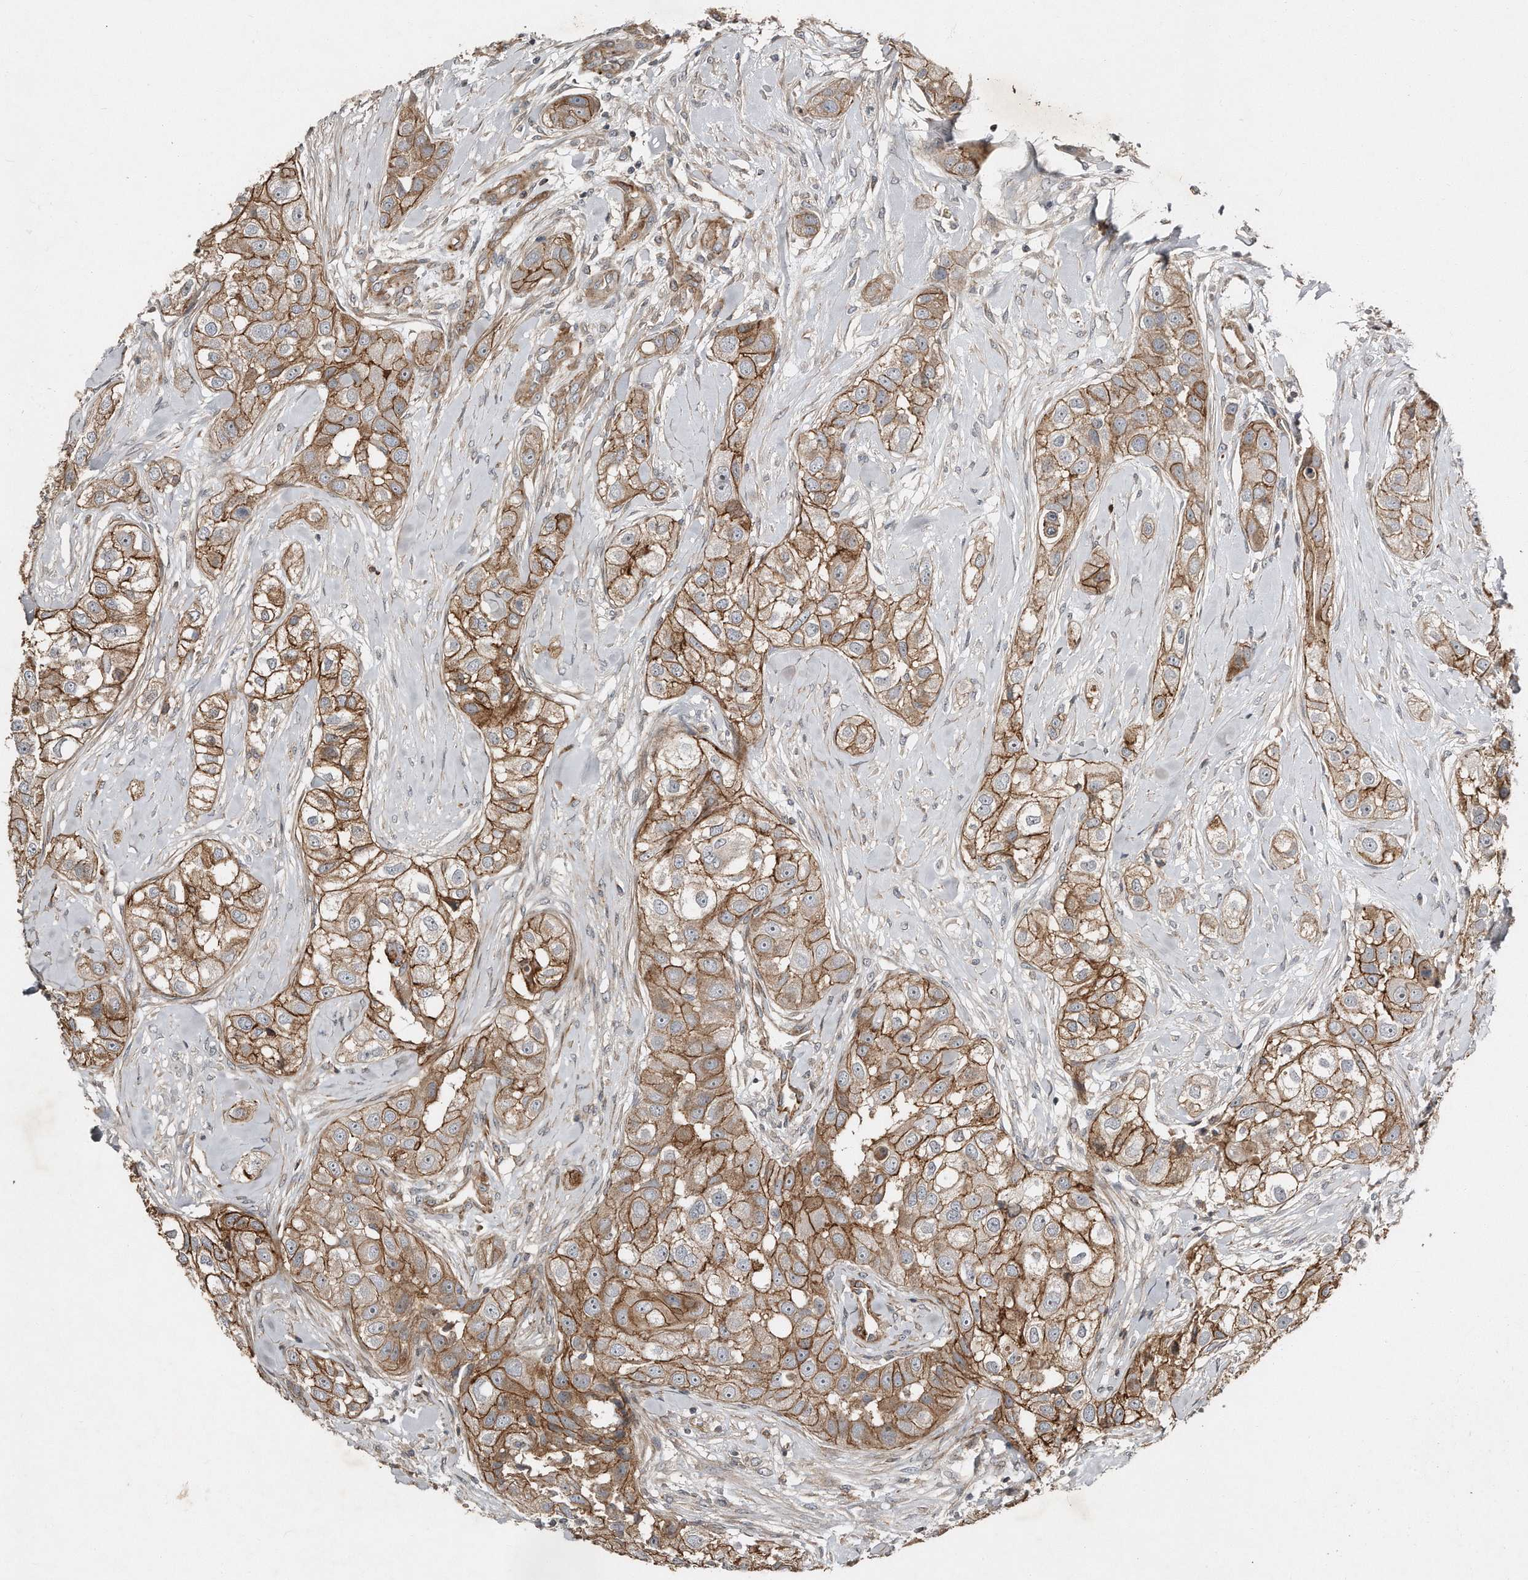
{"staining": {"intensity": "moderate", "quantity": ">75%", "location": "cytoplasmic/membranous"}, "tissue": "head and neck cancer", "cell_type": "Tumor cells", "image_type": "cancer", "snomed": [{"axis": "morphology", "description": "Normal tissue, NOS"}, {"axis": "morphology", "description": "Squamous cell carcinoma, NOS"}, {"axis": "topography", "description": "Skeletal muscle"}, {"axis": "topography", "description": "Head-Neck"}], "caption": "High-magnification brightfield microscopy of head and neck cancer (squamous cell carcinoma) stained with DAB (3,3'-diaminobenzidine) (brown) and counterstained with hematoxylin (blue). tumor cells exhibit moderate cytoplasmic/membranous expression is identified in about>75% of cells. (Stains: DAB (3,3'-diaminobenzidine) in brown, nuclei in blue, Microscopy: brightfield microscopy at high magnification).", "gene": "SNAP47", "patient": {"sex": "male", "age": 51}}